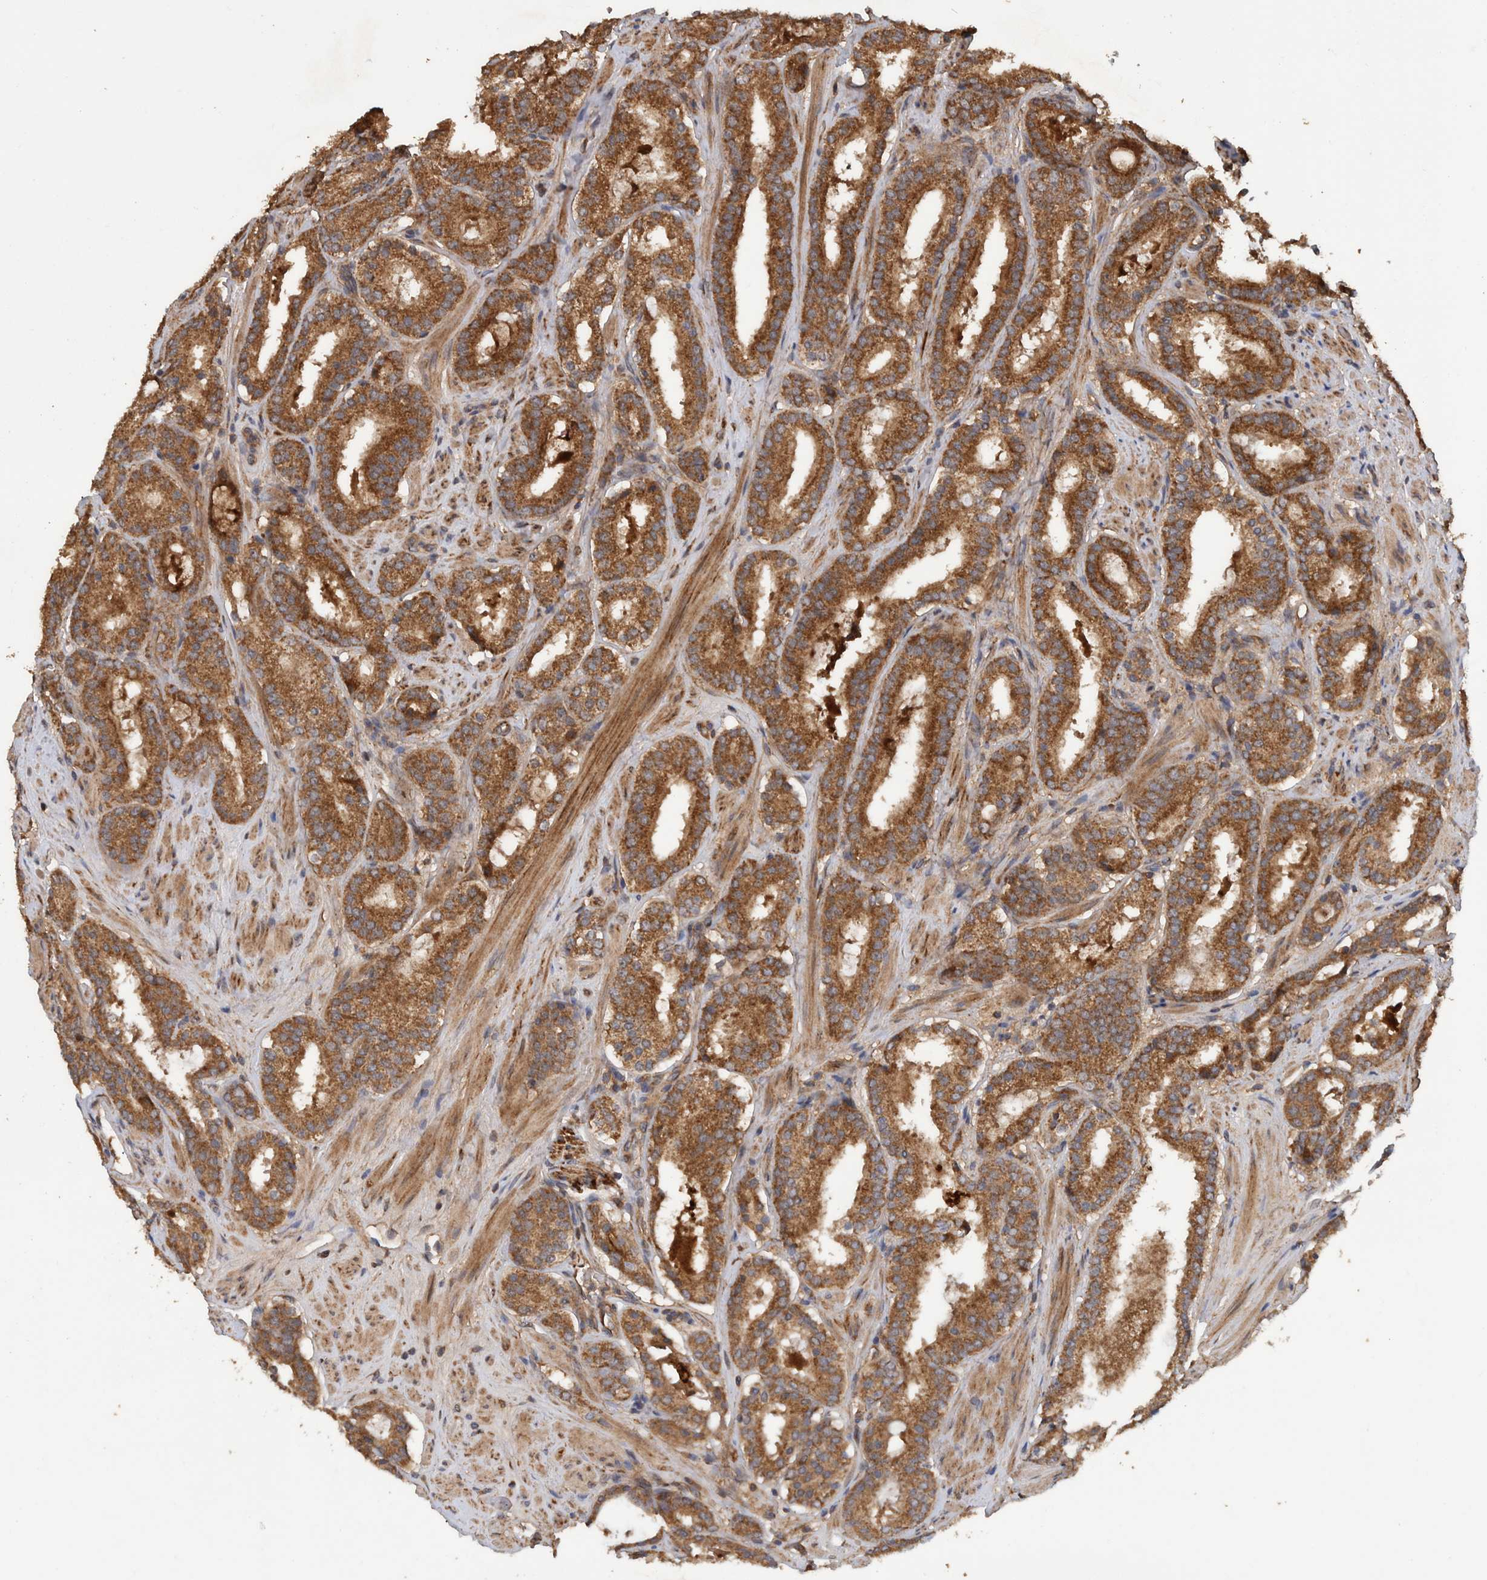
{"staining": {"intensity": "moderate", "quantity": ">75%", "location": "cytoplasmic/membranous"}, "tissue": "prostate cancer", "cell_type": "Tumor cells", "image_type": "cancer", "snomed": [{"axis": "morphology", "description": "Adenocarcinoma, Low grade"}, {"axis": "topography", "description": "Prostate"}], "caption": "This histopathology image exhibits immunohistochemistry staining of adenocarcinoma (low-grade) (prostate), with medium moderate cytoplasmic/membranous expression in approximately >75% of tumor cells.", "gene": "TRIM16", "patient": {"sex": "male", "age": 69}}